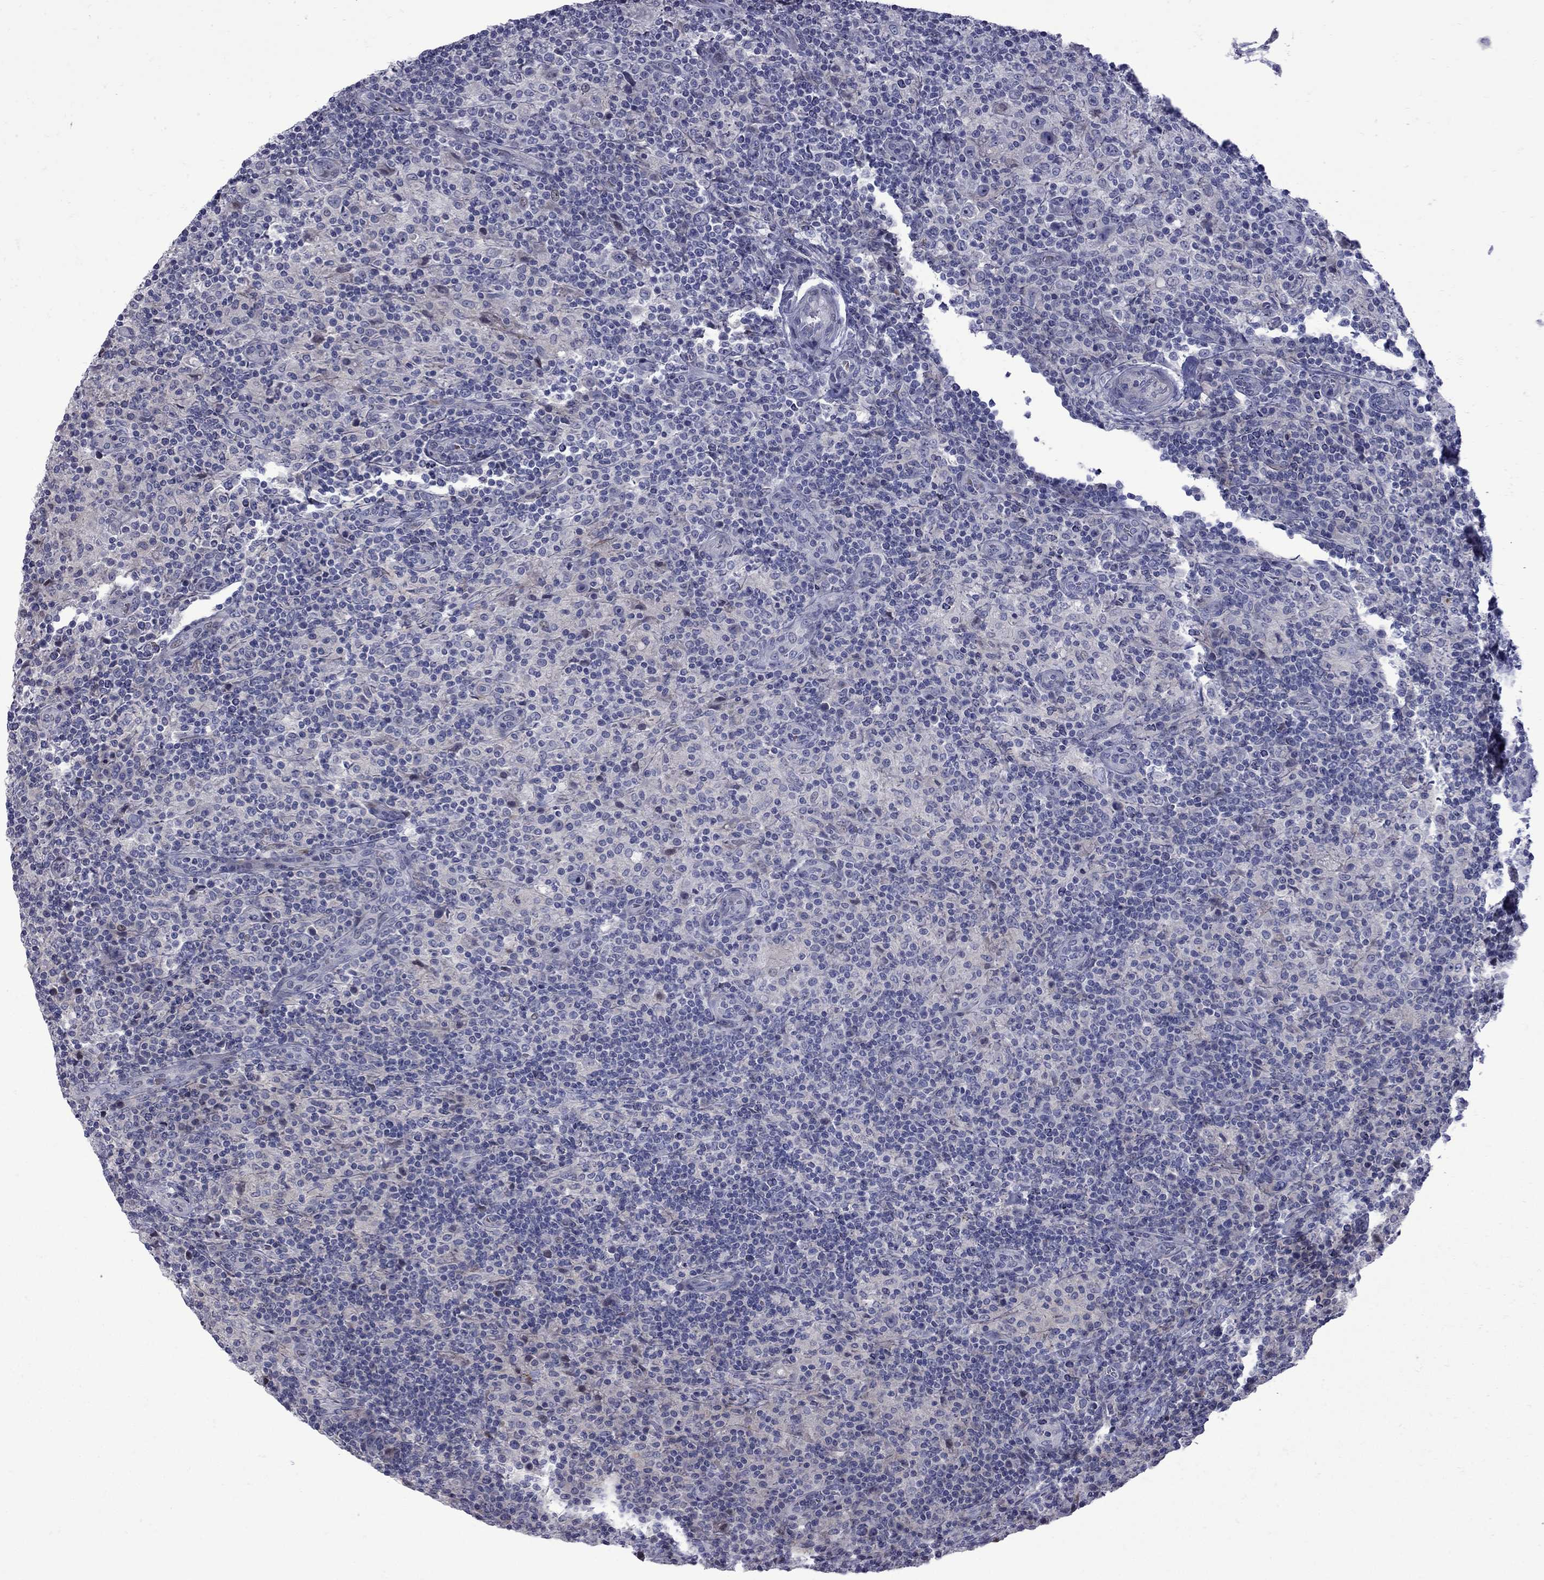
{"staining": {"intensity": "negative", "quantity": "none", "location": "none"}, "tissue": "lymphoma", "cell_type": "Tumor cells", "image_type": "cancer", "snomed": [{"axis": "morphology", "description": "Hodgkin's disease, NOS"}, {"axis": "topography", "description": "Lymph node"}], "caption": "Immunohistochemical staining of Hodgkin's disease shows no significant expression in tumor cells. Brightfield microscopy of immunohistochemistry (IHC) stained with DAB (brown) and hematoxylin (blue), captured at high magnification.", "gene": "NRARP", "patient": {"sex": "male", "age": 70}}